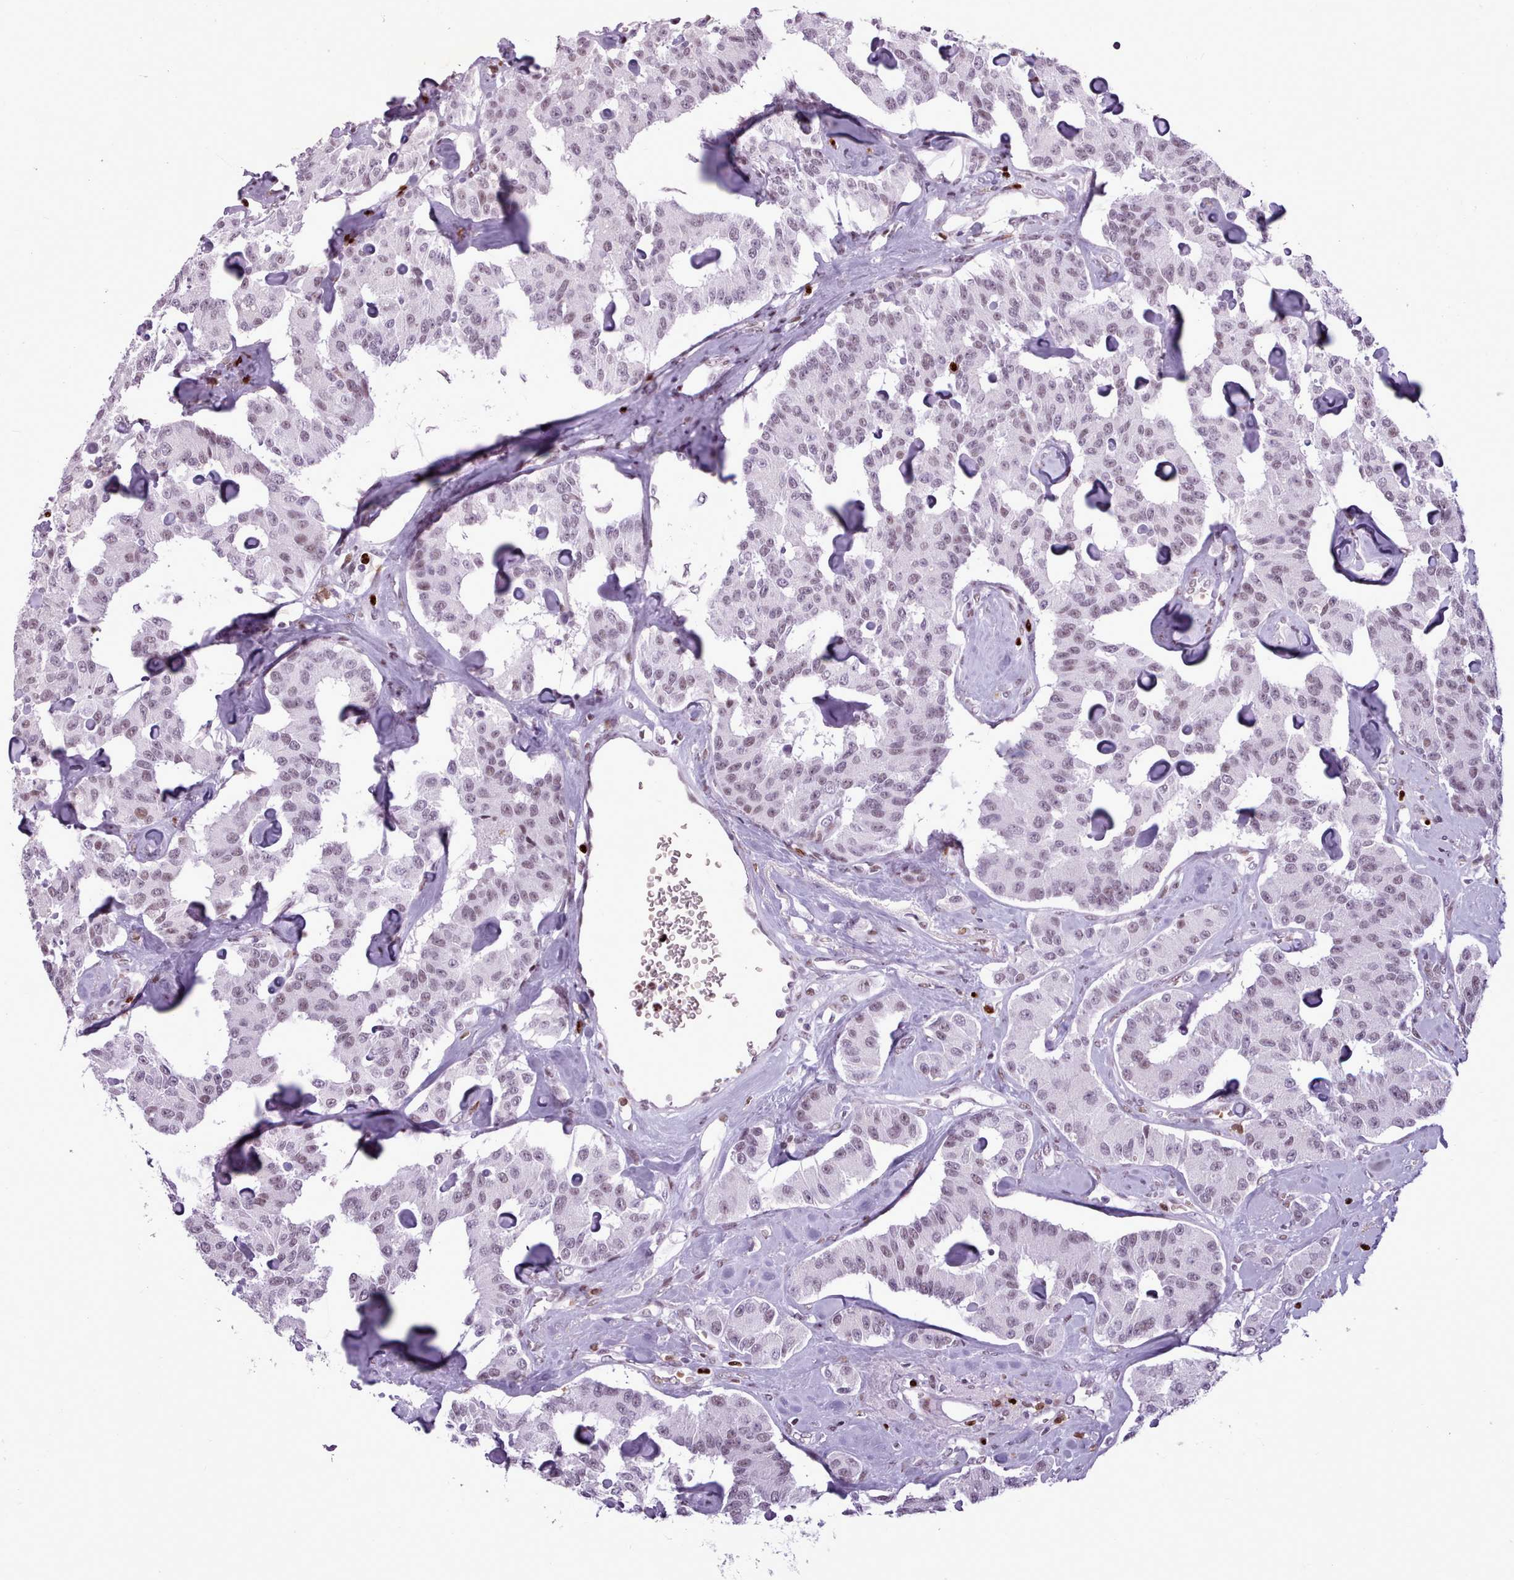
{"staining": {"intensity": "weak", "quantity": ">75%", "location": "nuclear"}, "tissue": "carcinoid", "cell_type": "Tumor cells", "image_type": "cancer", "snomed": [{"axis": "morphology", "description": "Carcinoid, malignant, NOS"}, {"axis": "topography", "description": "Pancreas"}], "caption": "Protein expression analysis of human carcinoid reveals weak nuclear expression in approximately >75% of tumor cells. The staining was performed using DAB (3,3'-diaminobenzidine), with brown indicating positive protein expression. Nuclei are stained blue with hematoxylin.", "gene": "SRSF4", "patient": {"sex": "male", "age": 41}}